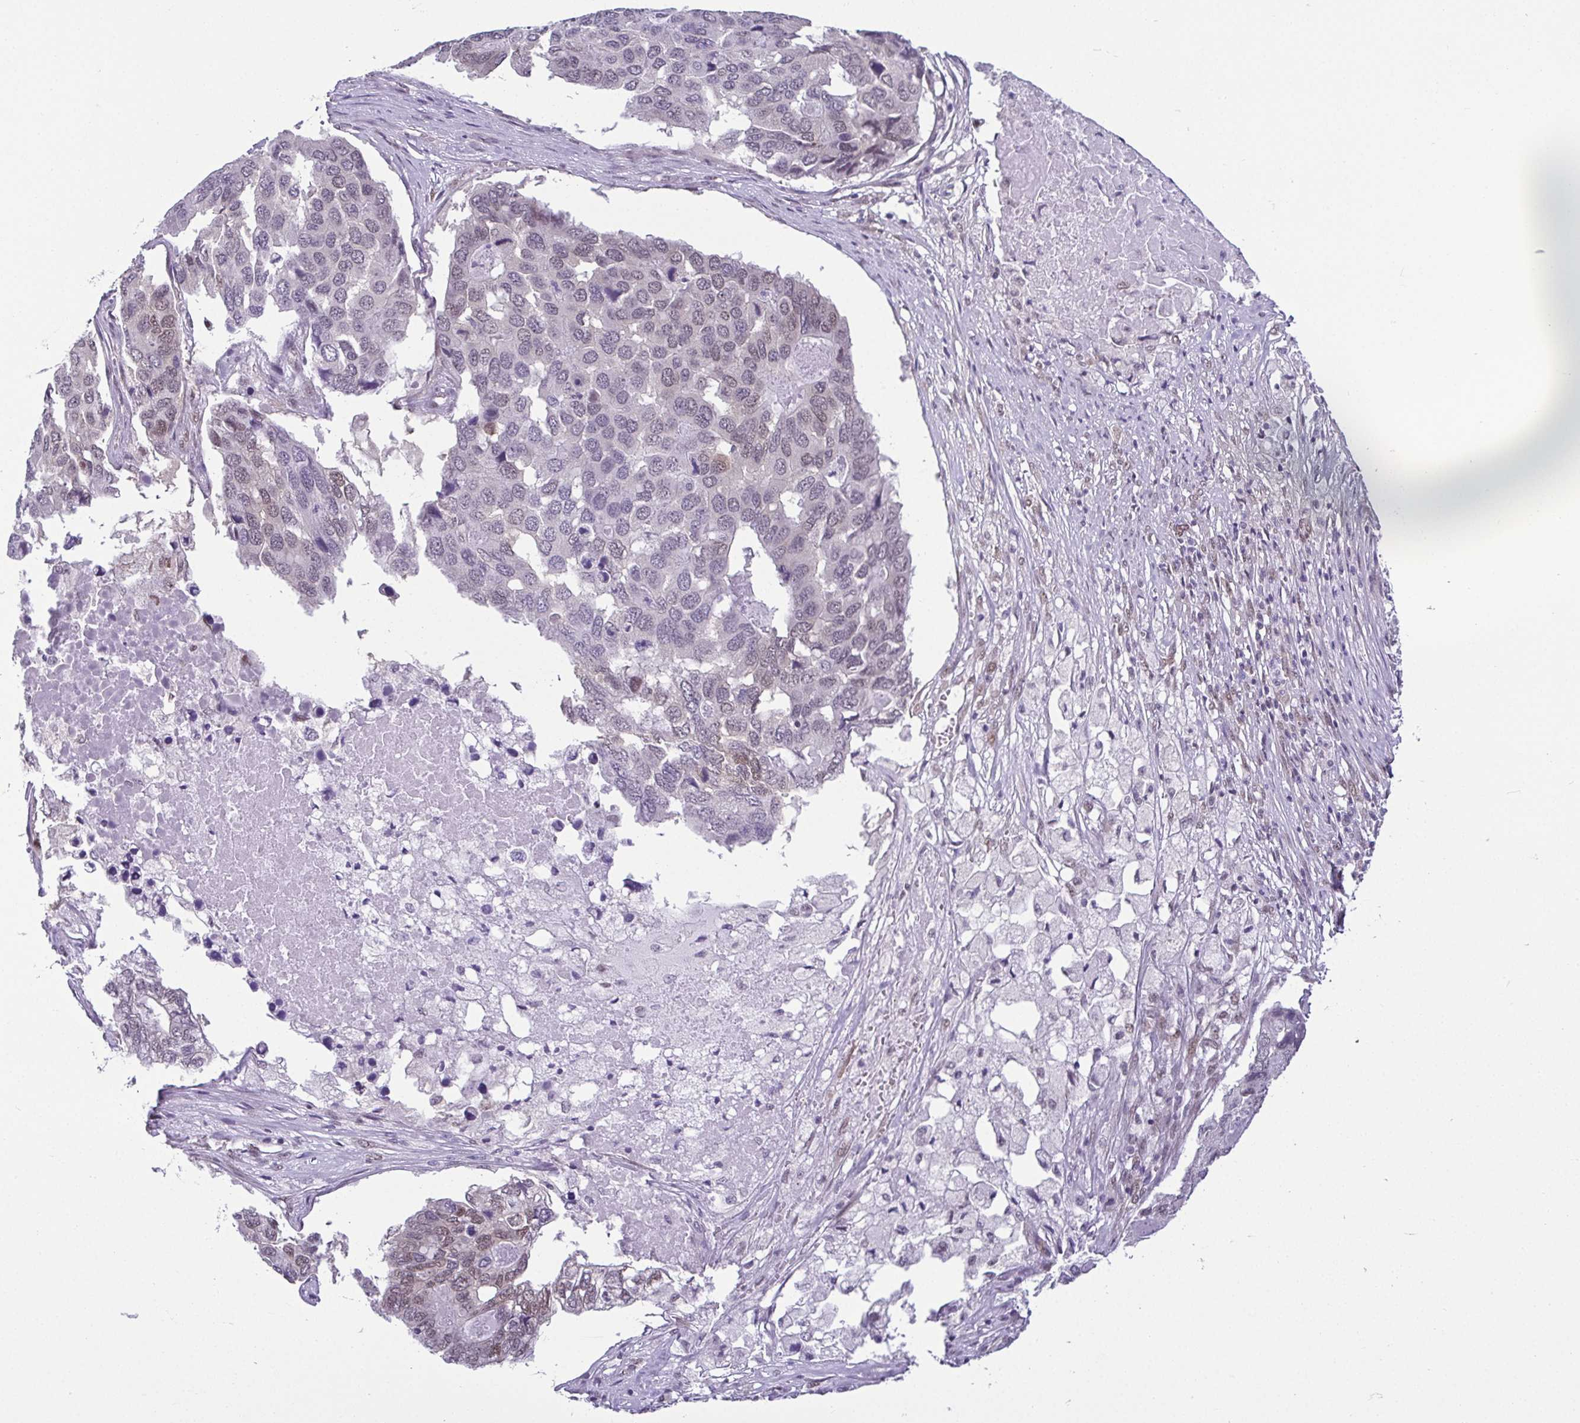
{"staining": {"intensity": "weak", "quantity": "25%-75%", "location": "nuclear"}, "tissue": "pancreatic cancer", "cell_type": "Tumor cells", "image_type": "cancer", "snomed": [{"axis": "morphology", "description": "Adenocarcinoma, NOS"}, {"axis": "topography", "description": "Pancreas"}], "caption": "Immunohistochemical staining of pancreatic cancer (adenocarcinoma) displays weak nuclear protein expression in approximately 25%-75% of tumor cells.", "gene": "RBM3", "patient": {"sex": "male", "age": 50}}